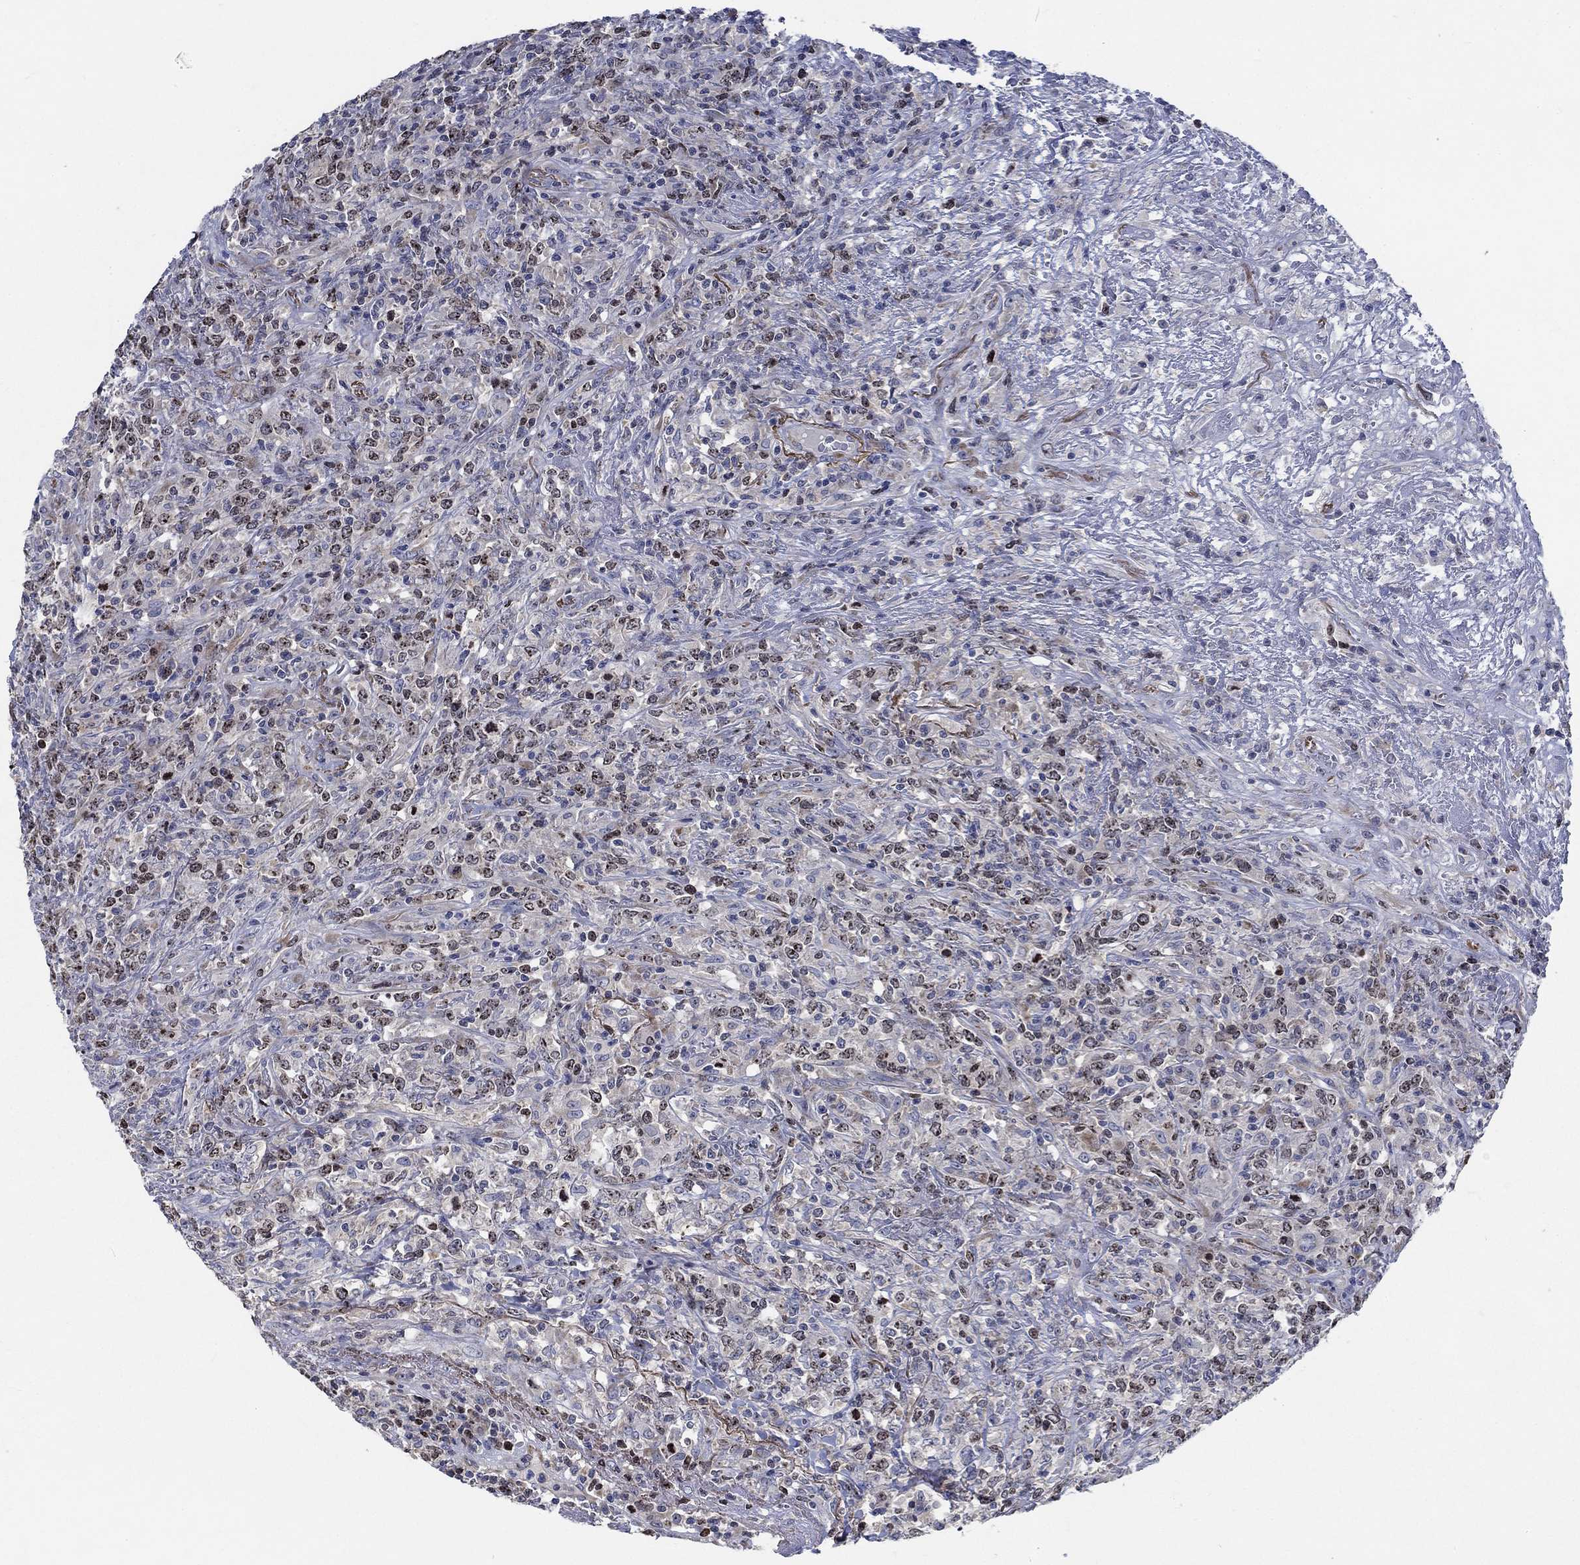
{"staining": {"intensity": "negative", "quantity": "none", "location": "none"}, "tissue": "lymphoma", "cell_type": "Tumor cells", "image_type": "cancer", "snomed": [{"axis": "morphology", "description": "Malignant lymphoma, non-Hodgkin's type, High grade"}, {"axis": "topography", "description": "Lung"}], "caption": "There is no significant expression in tumor cells of lymphoma.", "gene": "MMP24", "patient": {"sex": "male", "age": 79}}